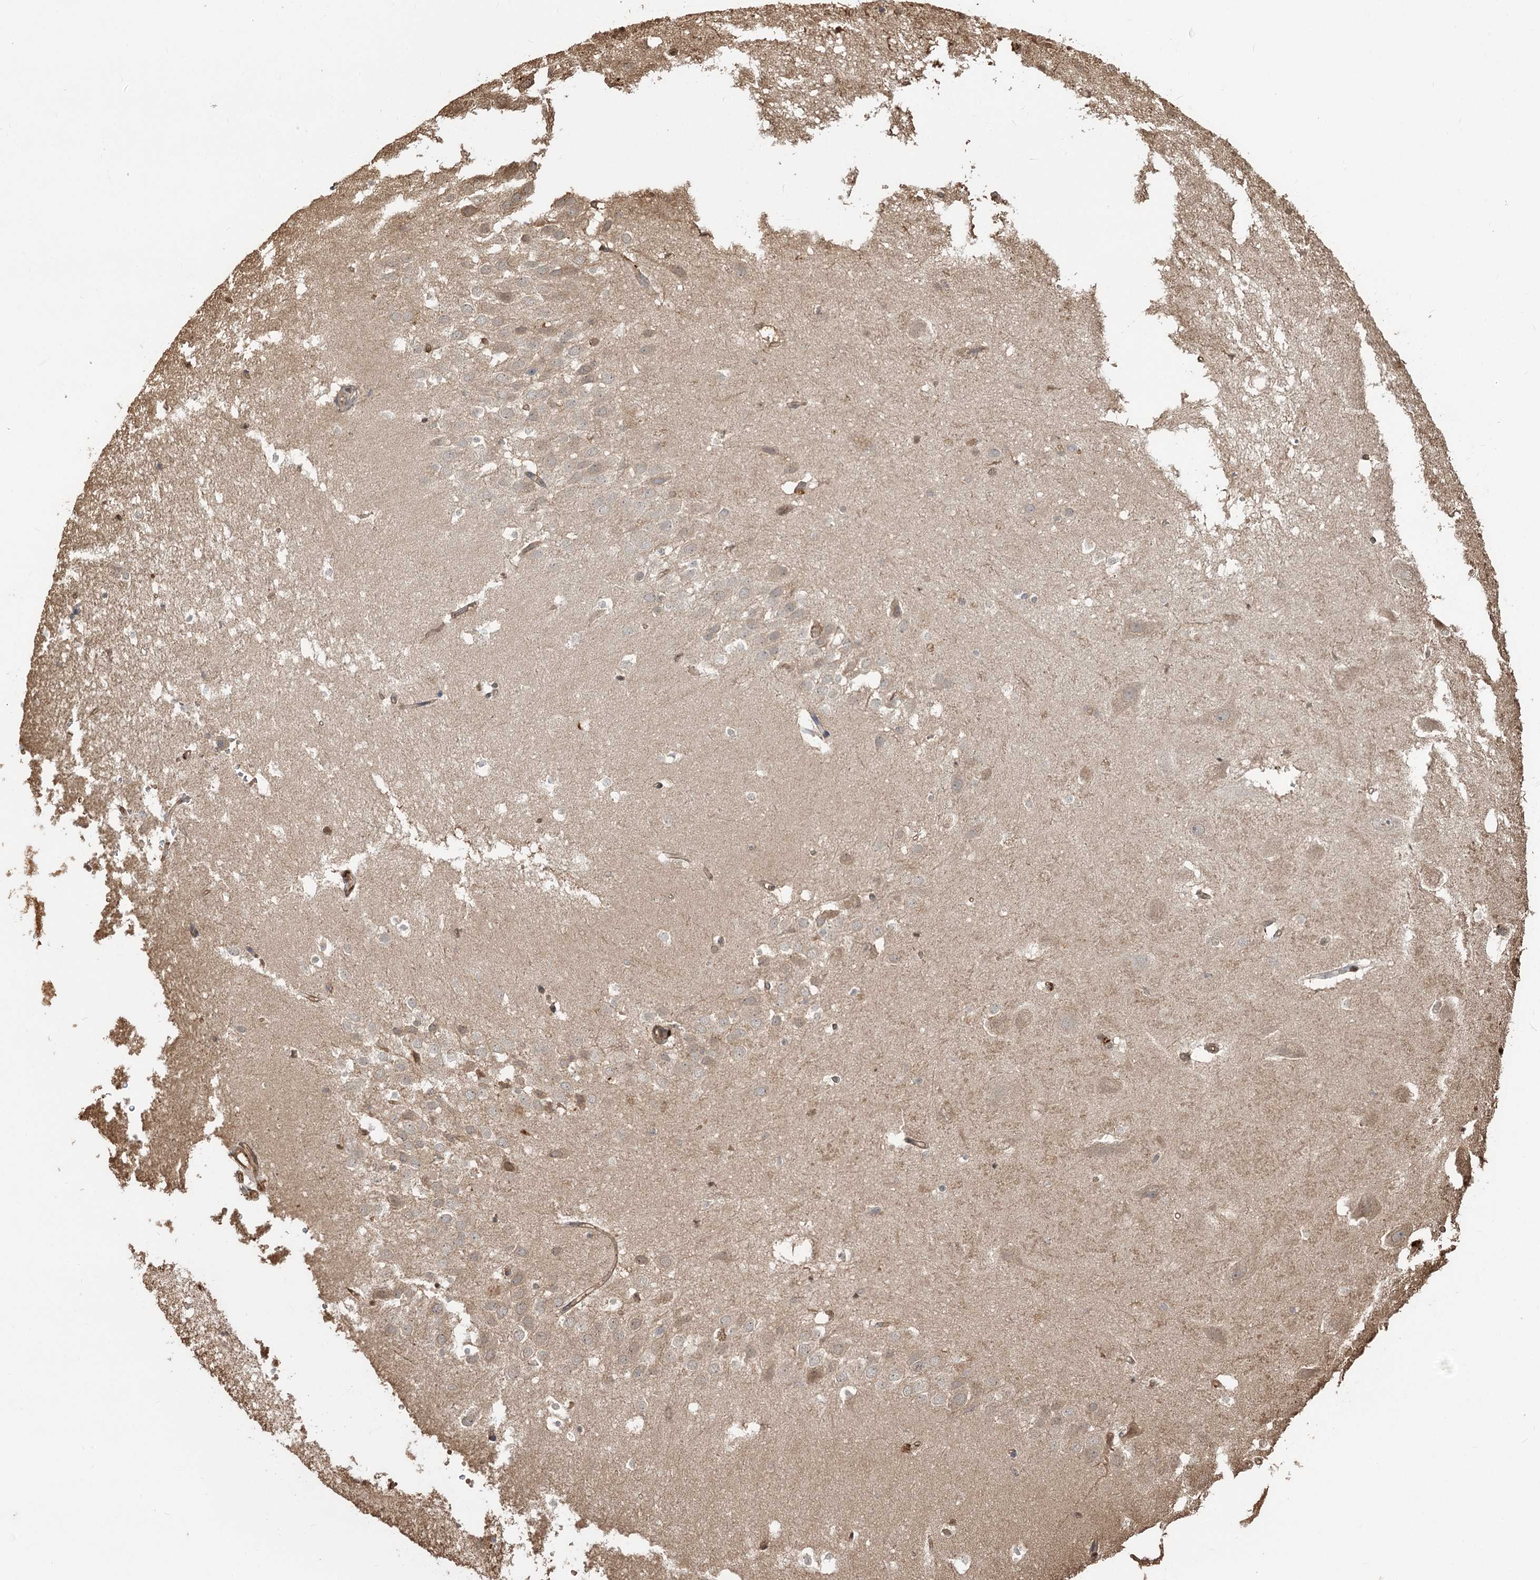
{"staining": {"intensity": "negative", "quantity": "none", "location": "none"}, "tissue": "hippocampus", "cell_type": "Glial cells", "image_type": "normal", "snomed": [{"axis": "morphology", "description": "Normal tissue, NOS"}, {"axis": "topography", "description": "Hippocampus"}], "caption": "This micrograph is of unremarkable hippocampus stained with immunohistochemistry (IHC) to label a protein in brown with the nuclei are counter-stained blue. There is no staining in glial cells. The staining was performed using DAB to visualize the protein expression in brown, while the nuclei were stained in blue with hematoxylin (Magnification: 20x).", "gene": "PLCH1", "patient": {"sex": "female", "age": 52}}